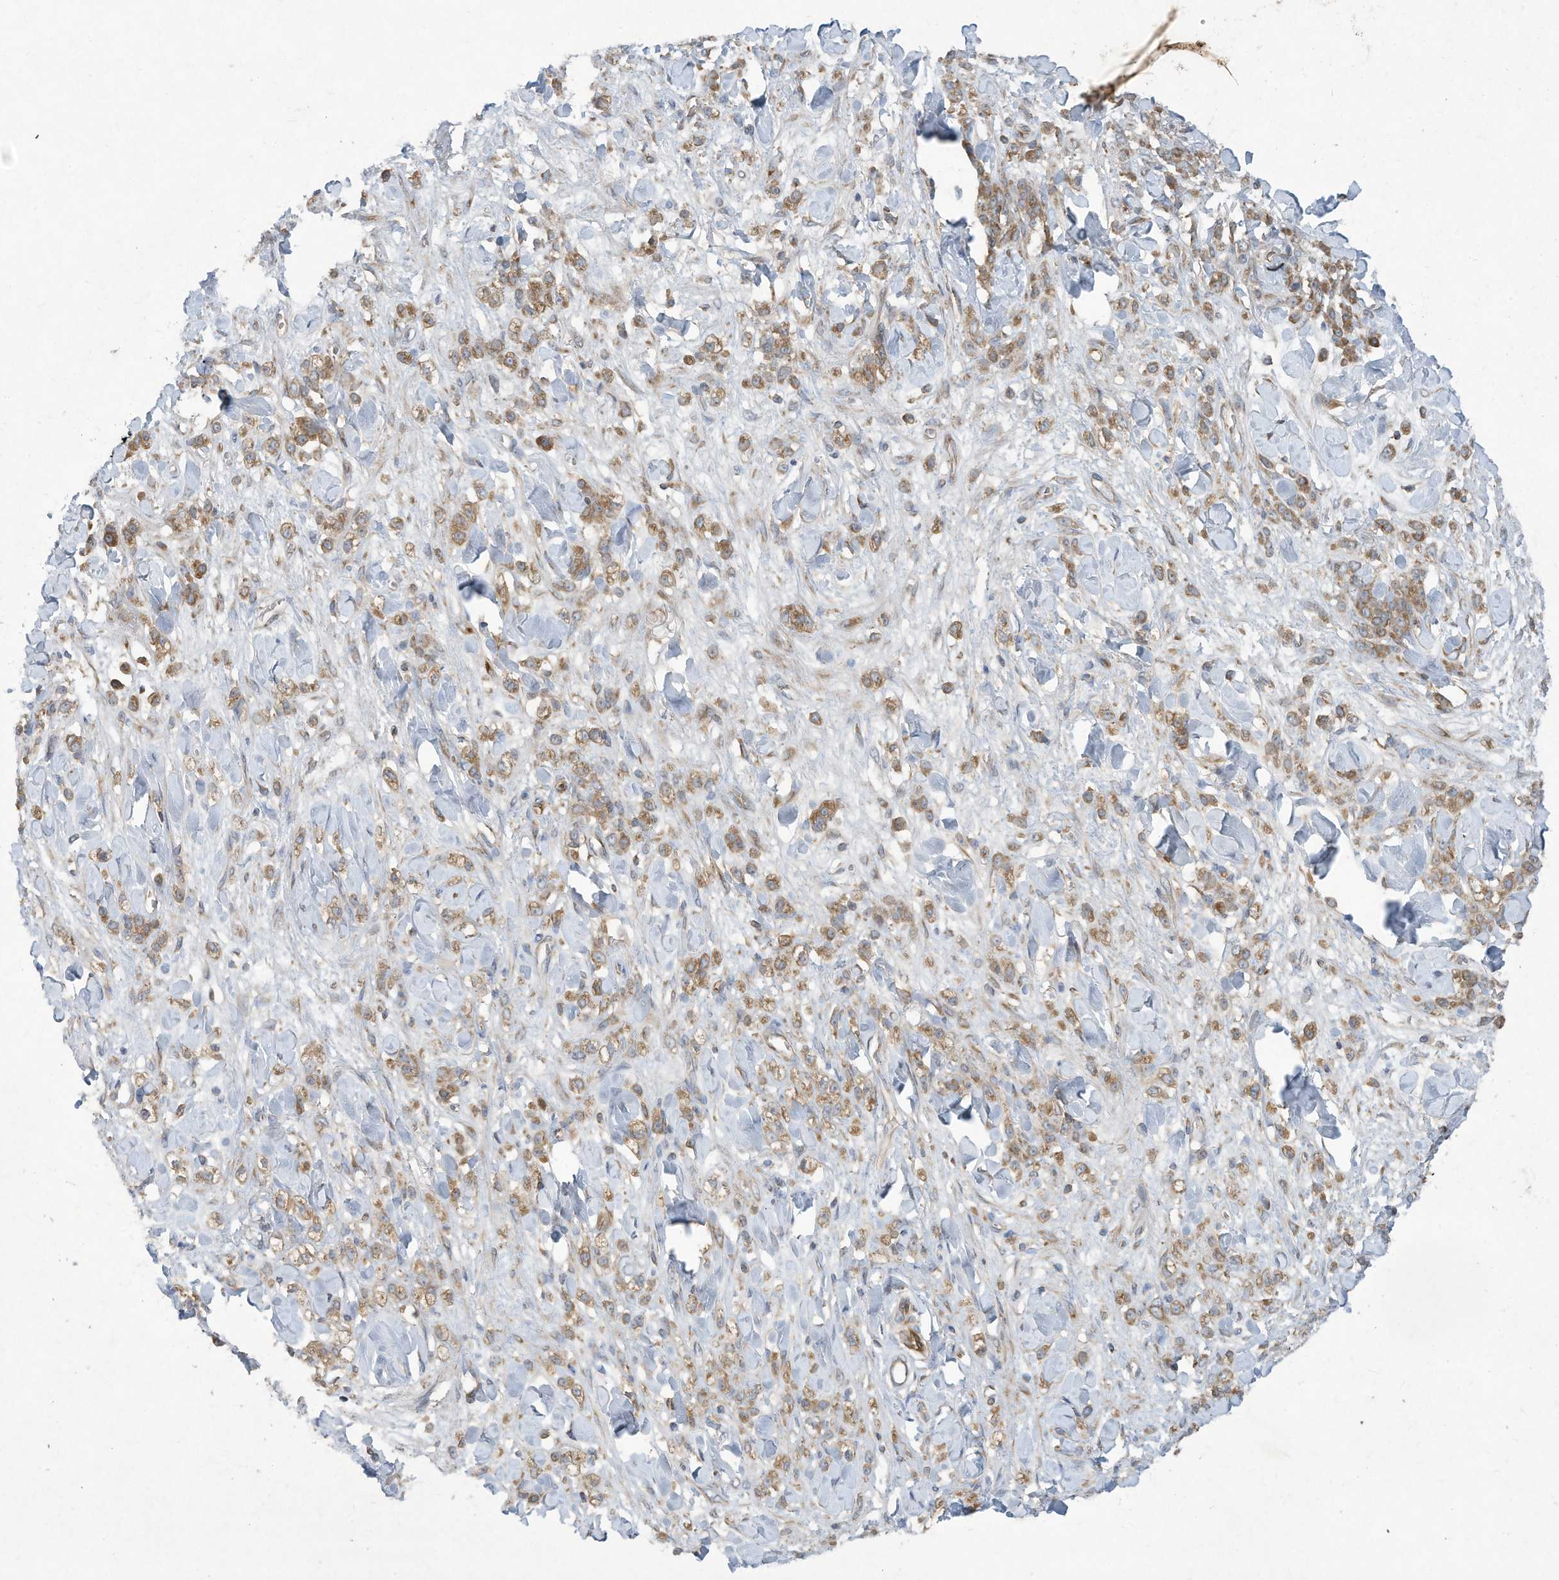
{"staining": {"intensity": "moderate", "quantity": ">75%", "location": "cytoplasmic/membranous"}, "tissue": "stomach cancer", "cell_type": "Tumor cells", "image_type": "cancer", "snomed": [{"axis": "morphology", "description": "Normal tissue, NOS"}, {"axis": "morphology", "description": "Adenocarcinoma, NOS"}, {"axis": "topography", "description": "Stomach"}], "caption": "About >75% of tumor cells in human stomach adenocarcinoma reveal moderate cytoplasmic/membranous protein positivity as visualized by brown immunohistochemical staining.", "gene": "SYNJ2", "patient": {"sex": "male", "age": 82}}